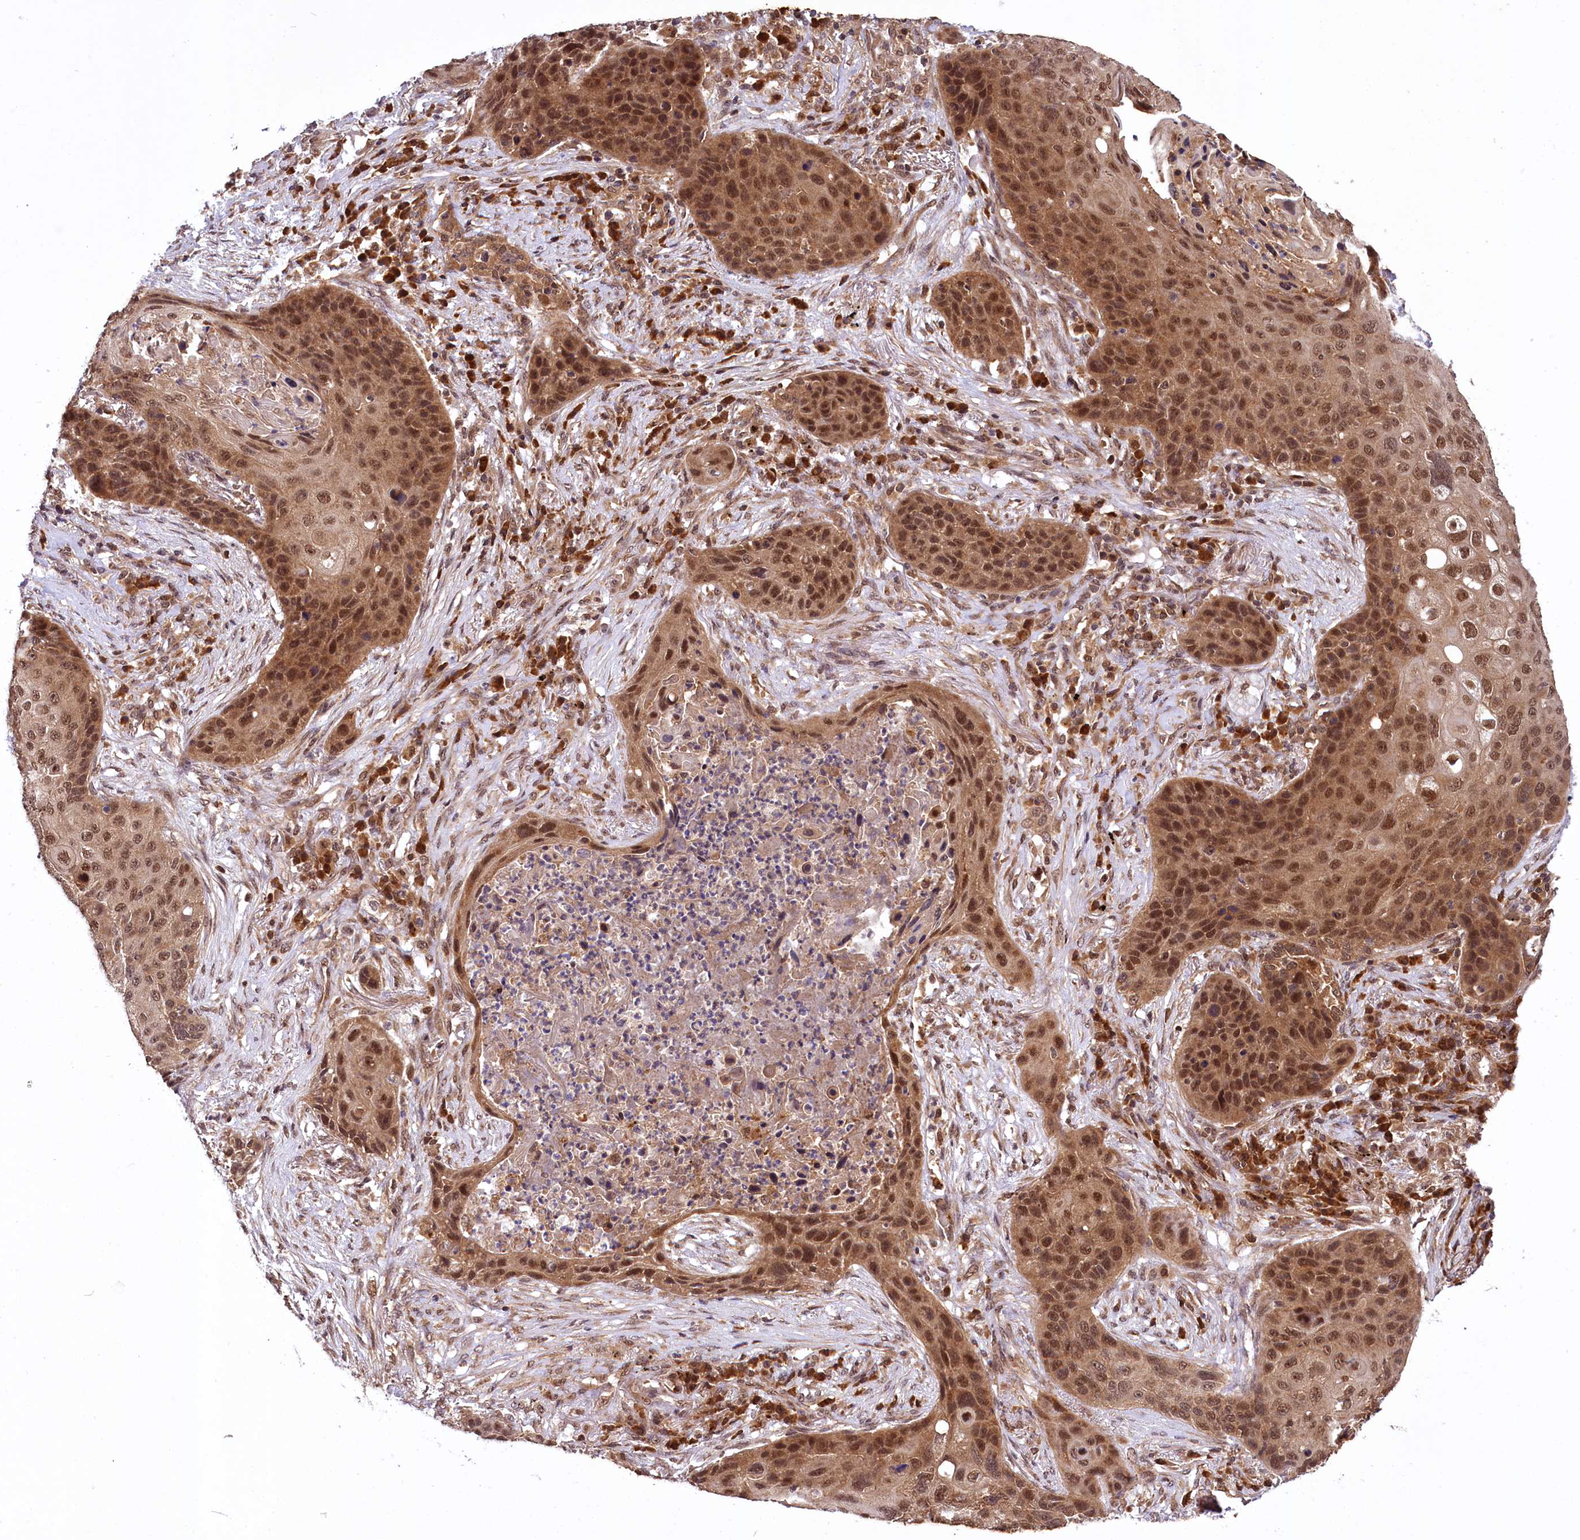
{"staining": {"intensity": "strong", "quantity": ">75%", "location": "cytoplasmic/membranous,nuclear"}, "tissue": "lung cancer", "cell_type": "Tumor cells", "image_type": "cancer", "snomed": [{"axis": "morphology", "description": "Squamous cell carcinoma, NOS"}, {"axis": "topography", "description": "Lung"}], "caption": "A high-resolution micrograph shows IHC staining of squamous cell carcinoma (lung), which shows strong cytoplasmic/membranous and nuclear positivity in approximately >75% of tumor cells.", "gene": "UBE3A", "patient": {"sex": "female", "age": 63}}